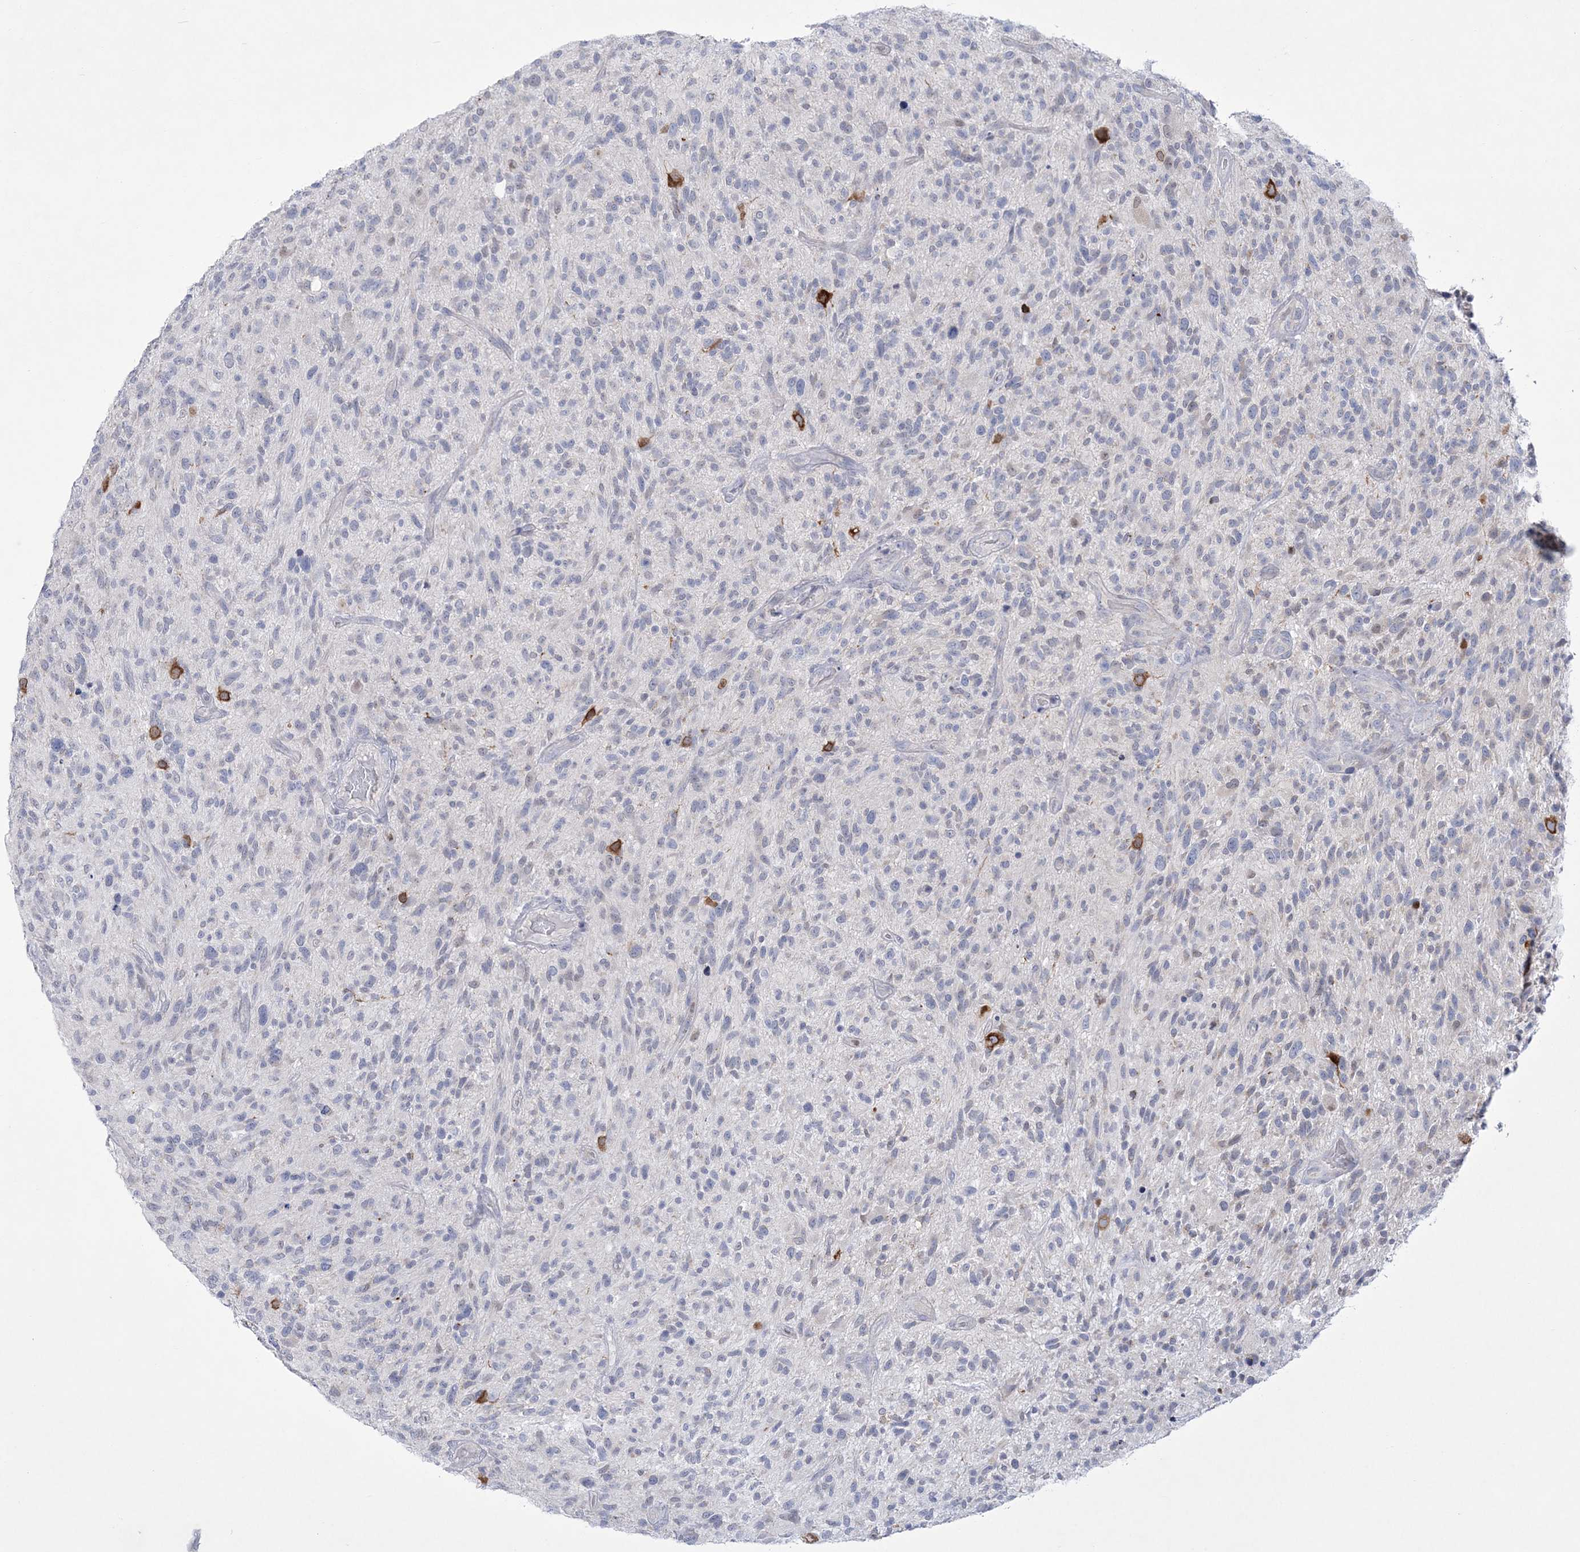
{"staining": {"intensity": "negative", "quantity": "none", "location": "none"}, "tissue": "glioma", "cell_type": "Tumor cells", "image_type": "cancer", "snomed": [{"axis": "morphology", "description": "Glioma, malignant, High grade"}, {"axis": "topography", "description": "Brain"}], "caption": "IHC image of glioma stained for a protein (brown), which demonstrates no staining in tumor cells.", "gene": "WDR27", "patient": {"sex": "male", "age": 47}}